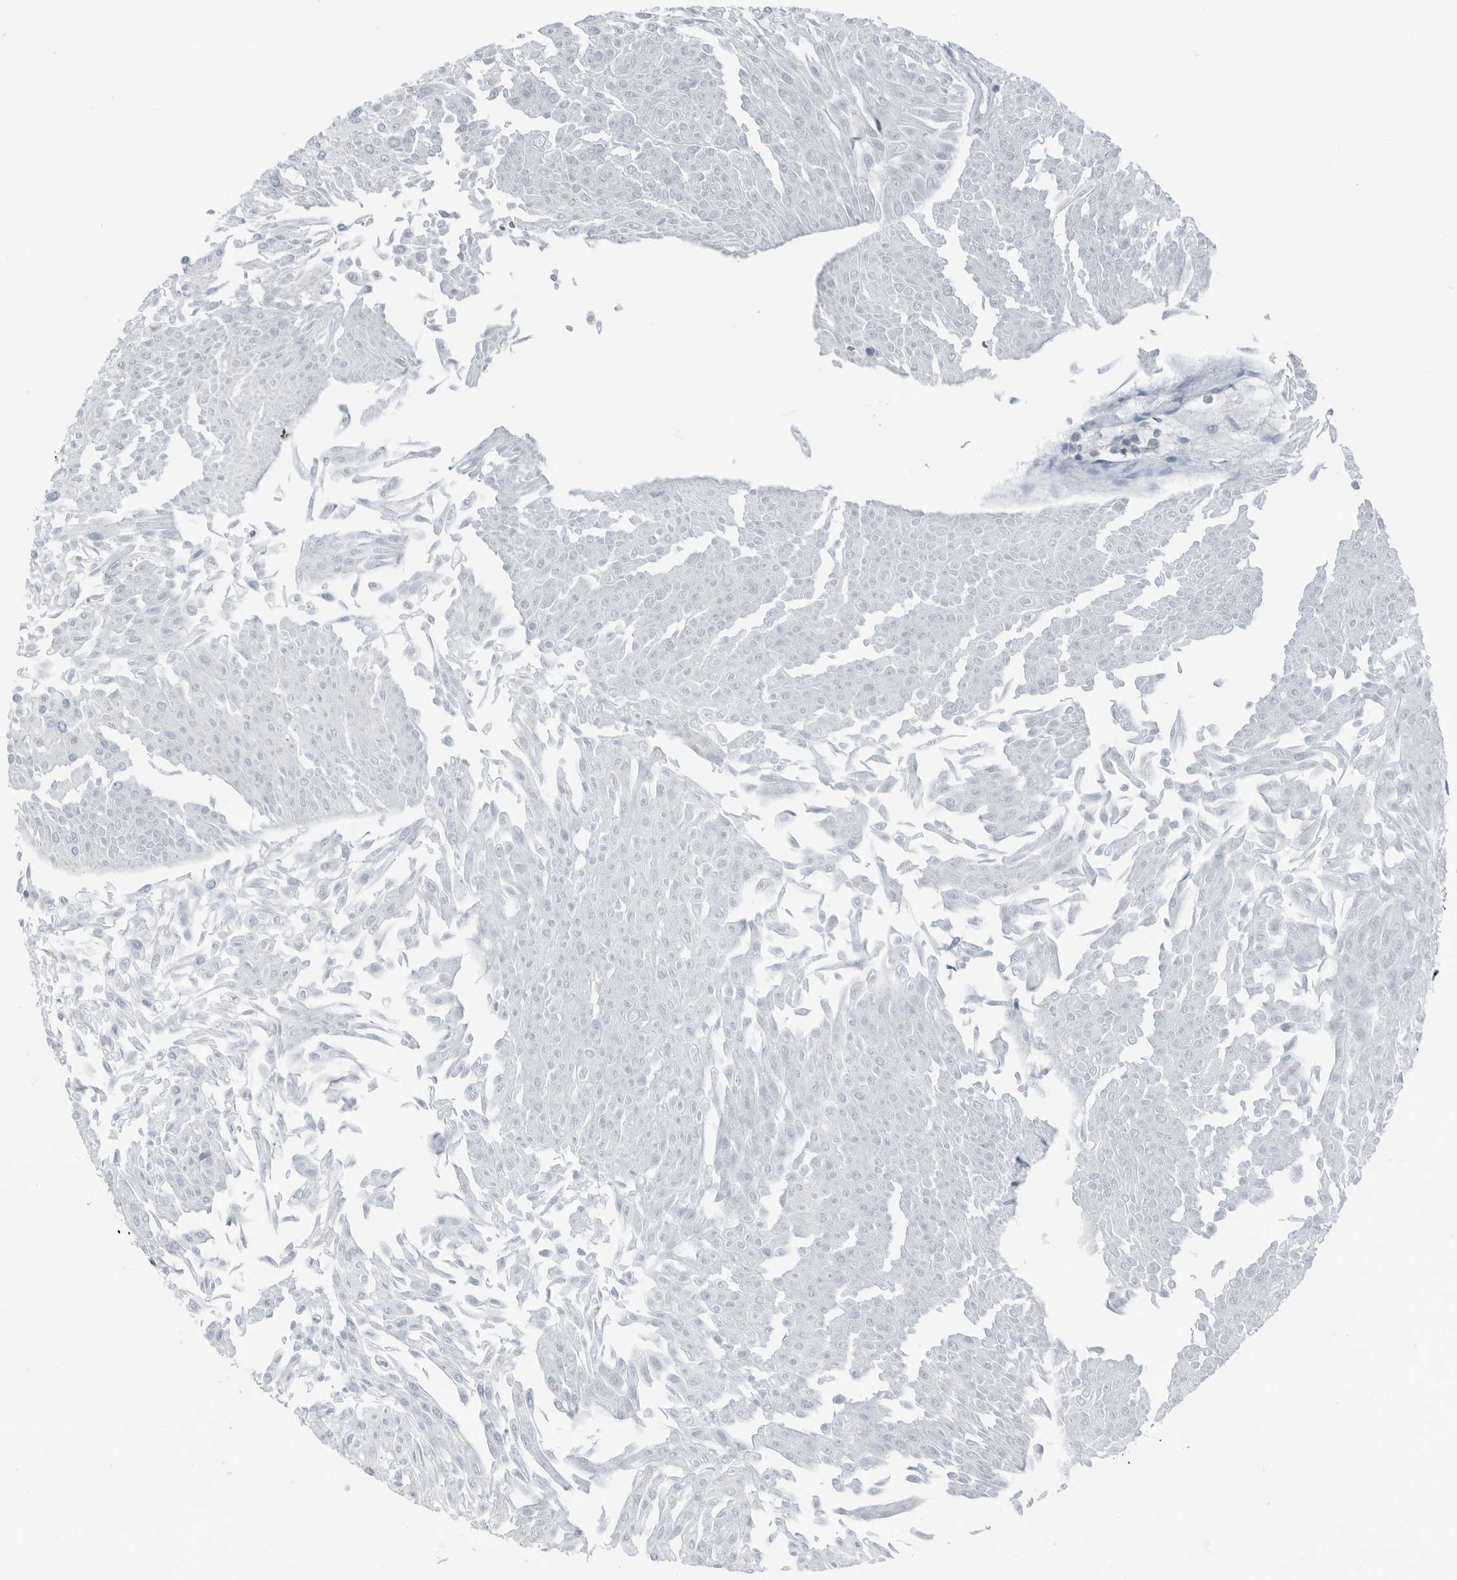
{"staining": {"intensity": "negative", "quantity": "none", "location": "none"}, "tissue": "urothelial cancer", "cell_type": "Tumor cells", "image_type": "cancer", "snomed": [{"axis": "morphology", "description": "Urothelial carcinoma, Low grade"}, {"axis": "topography", "description": "Urinary bladder"}], "caption": "Urothelial carcinoma (low-grade) stained for a protein using immunohistochemistry (IHC) exhibits no positivity tumor cells.", "gene": "BLZF1", "patient": {"sex": "male", "age": 67}}